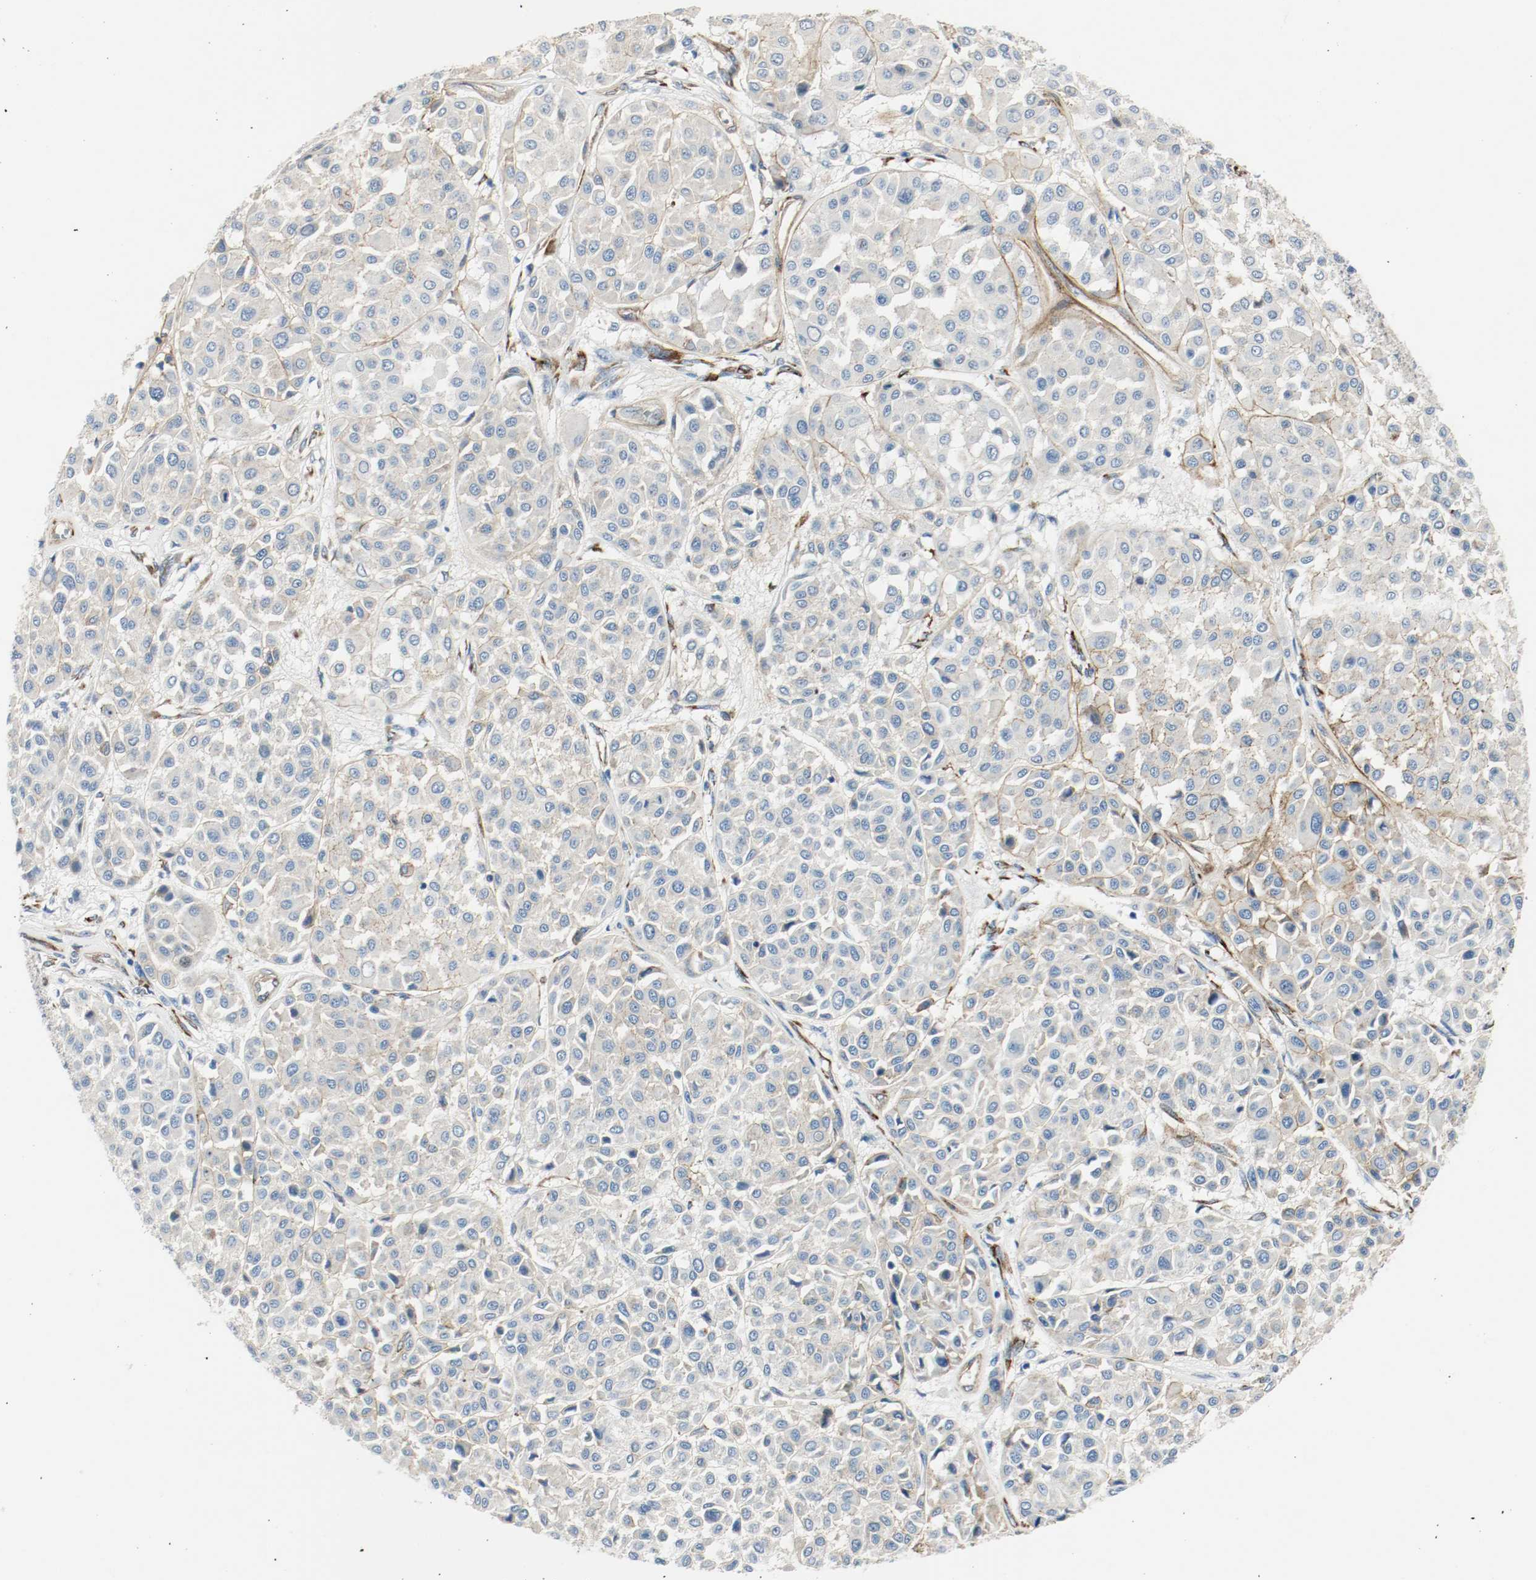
{"staining": {"intensity": "negative", "quantity": "none", "location": "none"}, "tissue": "melanoma", "cell_type": "Tumor cells", "image_type": "cancer", "snomed": [{"axis": "morphology", "description": "Malignant melanoma, Metastatic site"}, {"axis": "topography", "description": "Soft tissue"}], "caption": "Immunohistochemistry (IHC) photomicrograph of melanoma stained for a protein (brown), which displays no positivity in tumor cells. (Stains: DAB immunohistochemistry with hematoxylin counter stain, Microscopy: brightfield microscopy at high magnification).", "gene": "LAMB1", "patient": {"sex": "male", "age": 41}}